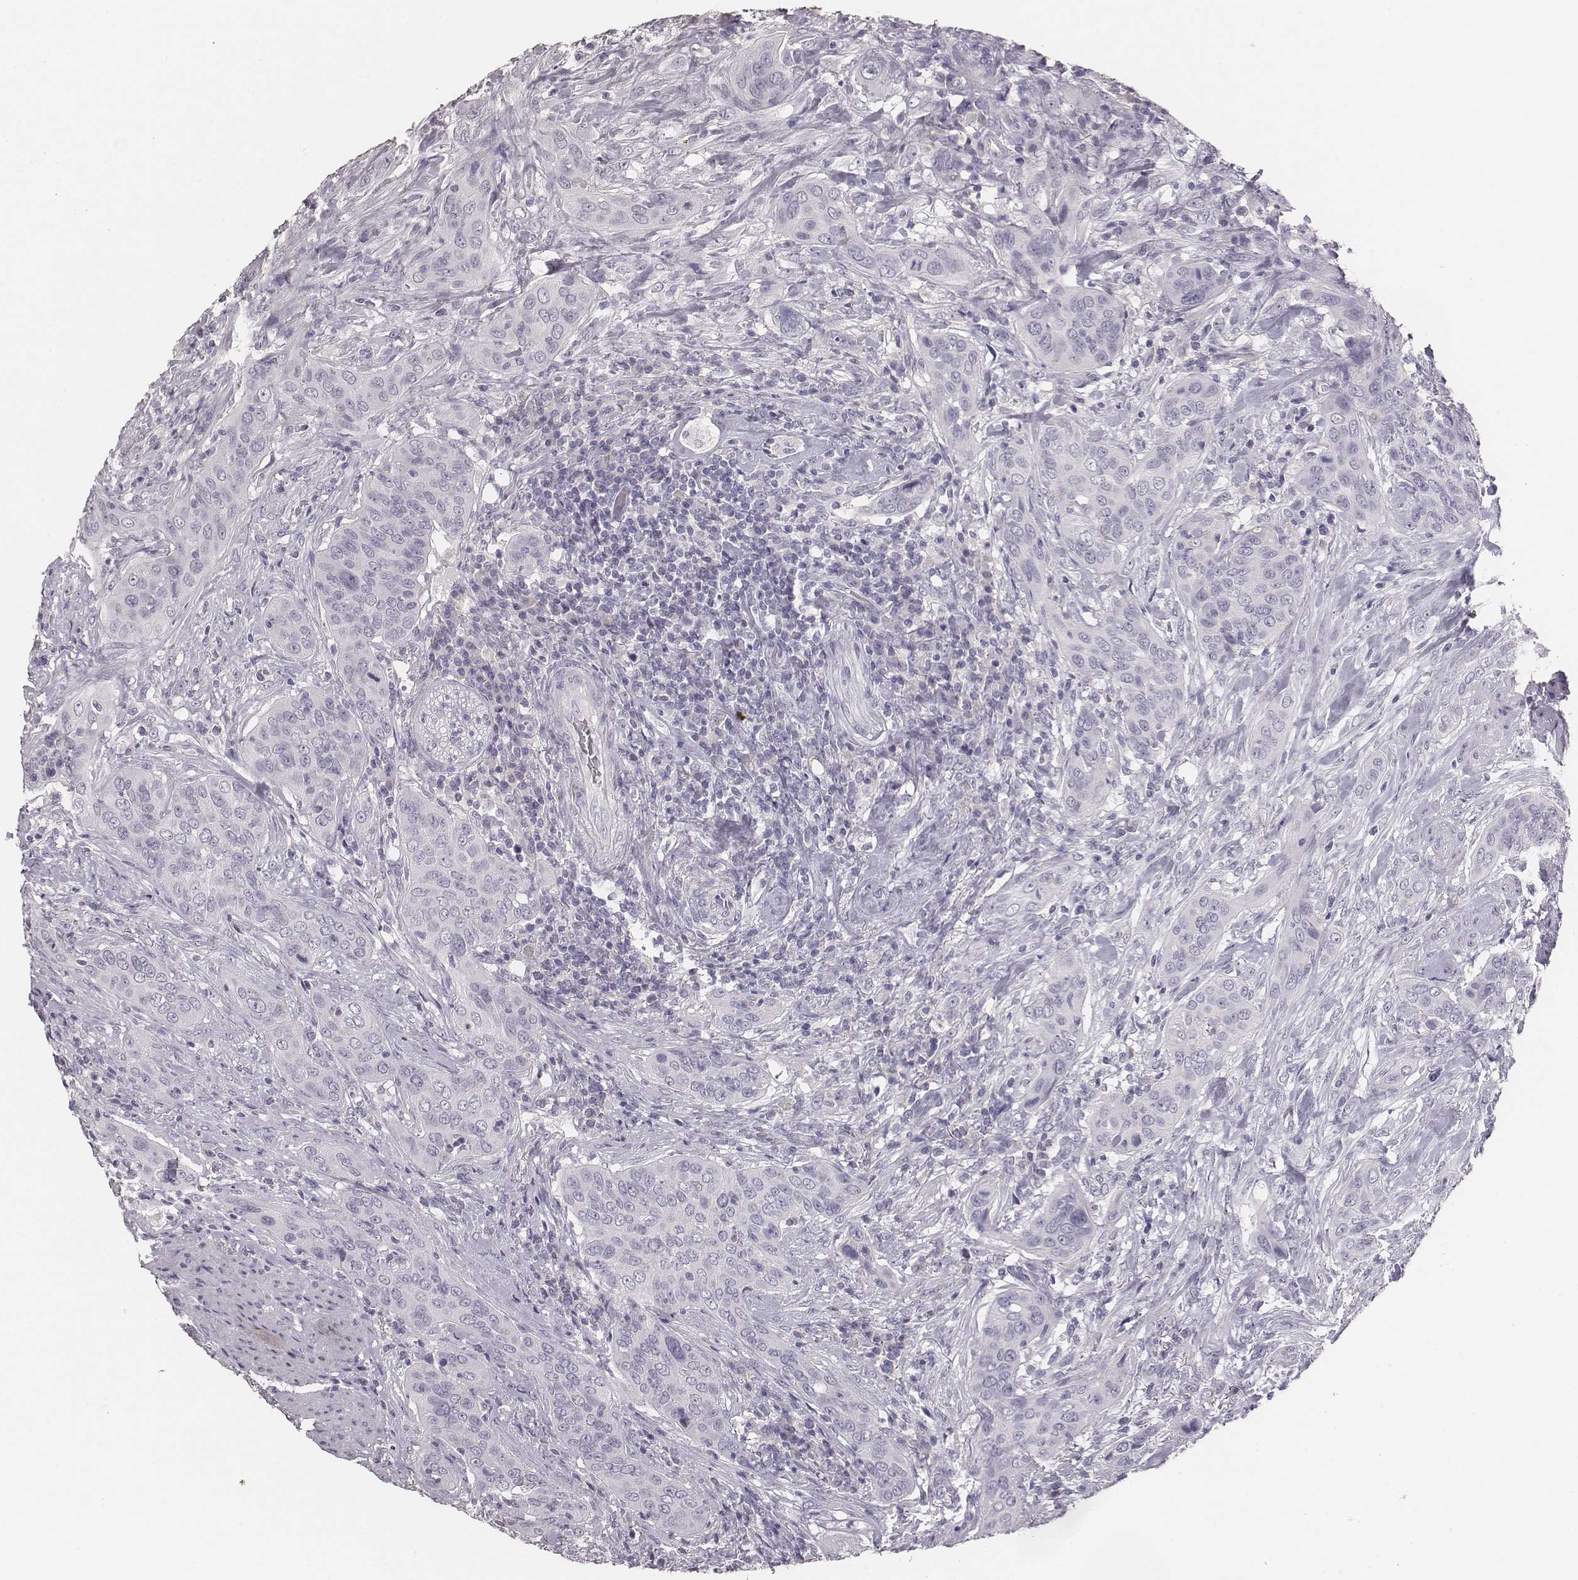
{"staining": {"intensity": "negative", "quantity": "none", "location": "none"}, "tissue": "urothelial cancer", "cell_type": "Tumor cells", "image_type": "cancer", "snomed": [{"axis": "morphology", "description": "Urothelial carcinoma, High grade"}, {"axis": "topography", "description": "Urinary bladder"}], "caption": "Immunohistochemistry (IHC) of human urothelial cancer demonstrates no expression in tumor cells.", "gene": "MYH6", "patient": {"sex": "male", "age": 82}}